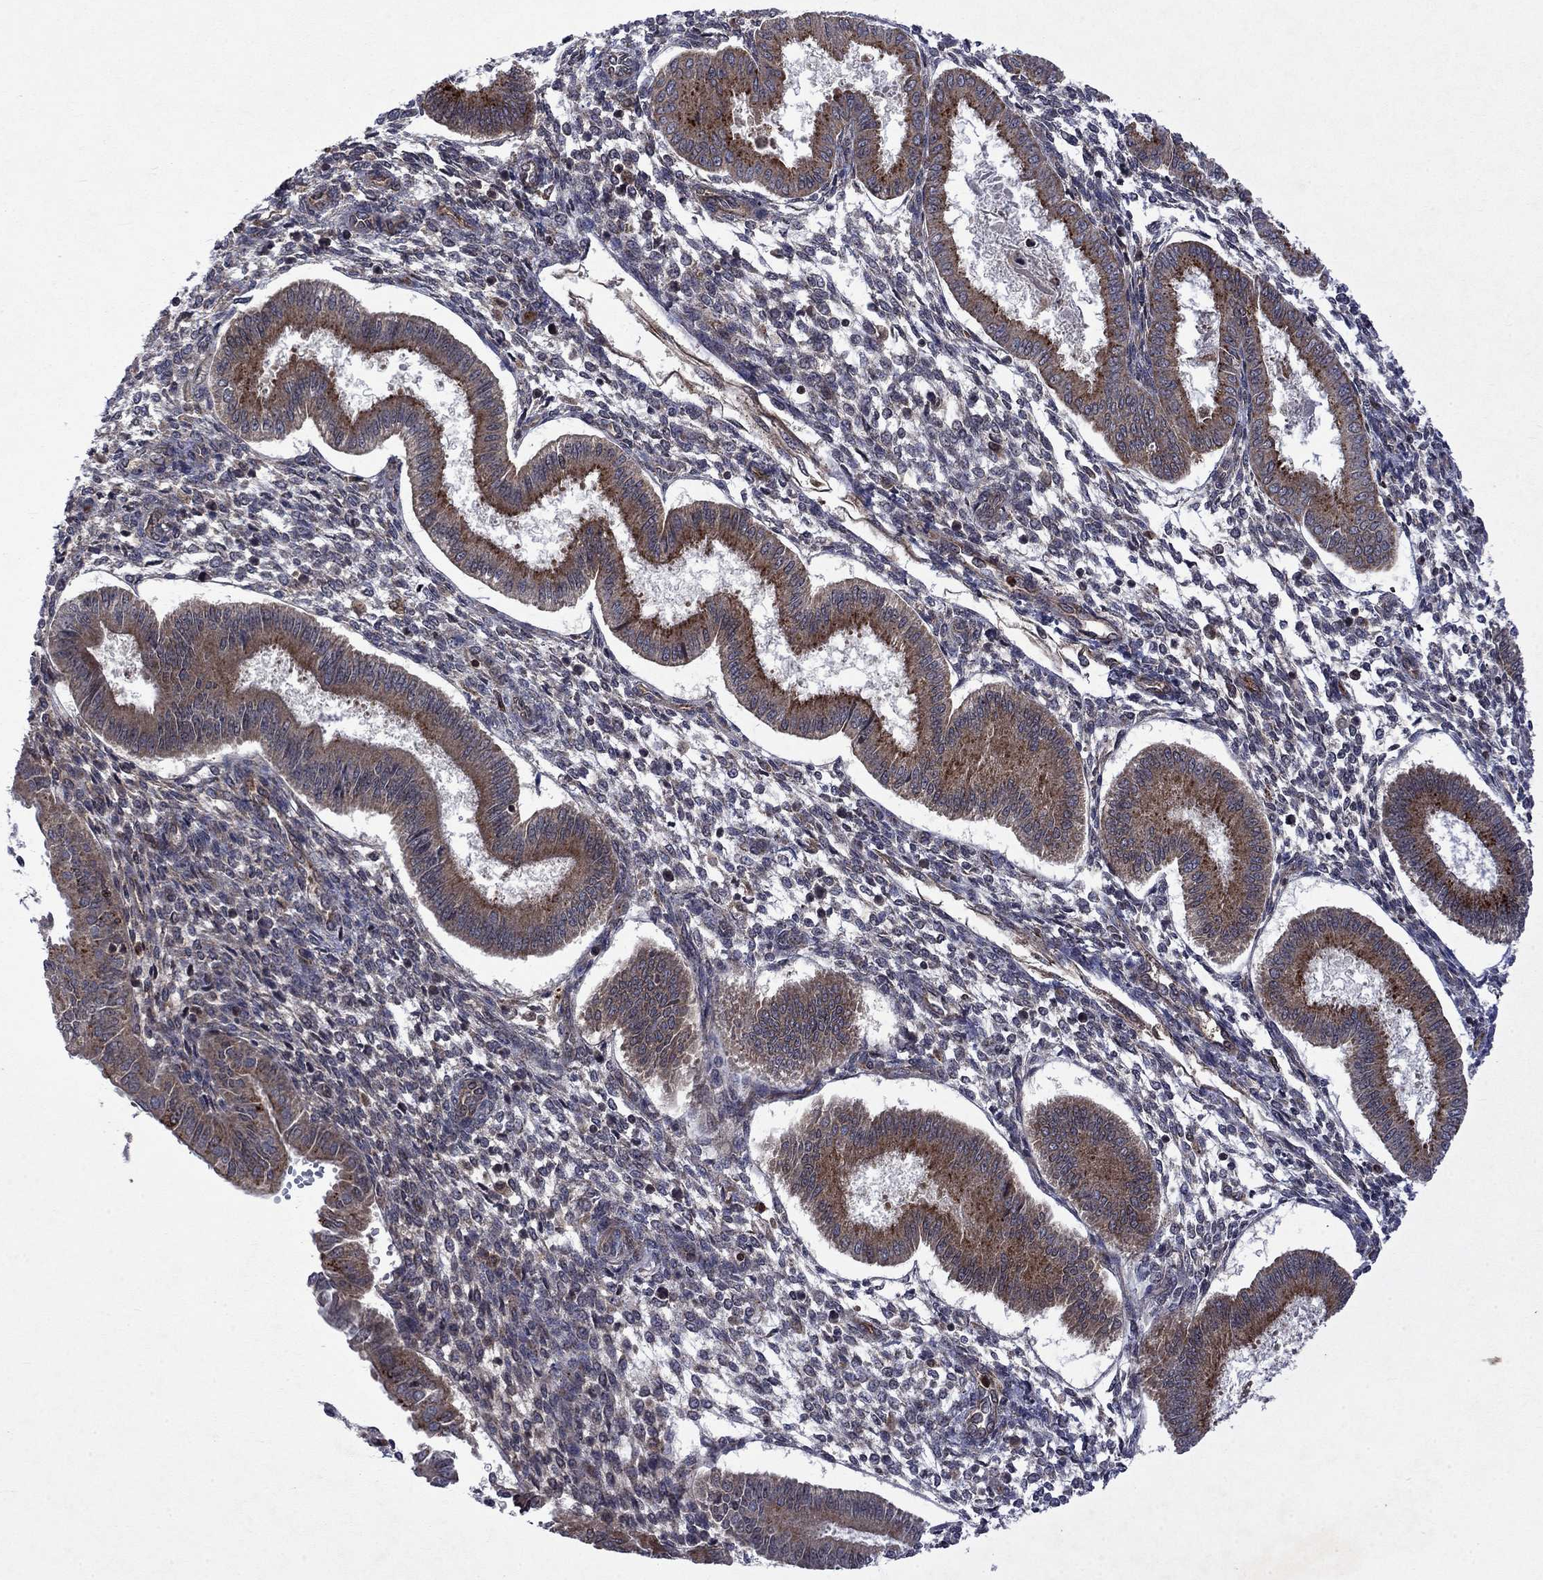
{"staining": {"intensity": "negative", "quantity": "none", "location": "none"}, "tissue": "endometrium", "cell_type": "Cells in endometrial stroma", "image_type": "normal", "snomed": [{"axis": "morphology", "description": "Normal tissue, NOS"}, {"axis": "topography", "description": "Endometrium"}], "caption": "This histopathology image is of unremarkable endometrium stained with immunohistochemistry to label a protein in brown with the nuclei are counter-stained blue. There is no expression in cells in endometrial stroma. (DAB (3,3'-diaminobenzidine) IHC visualized using brightfield microscopy, high magnification).", "gene": "TMEM33", "patient": {"sex": "female", "age": 43}}